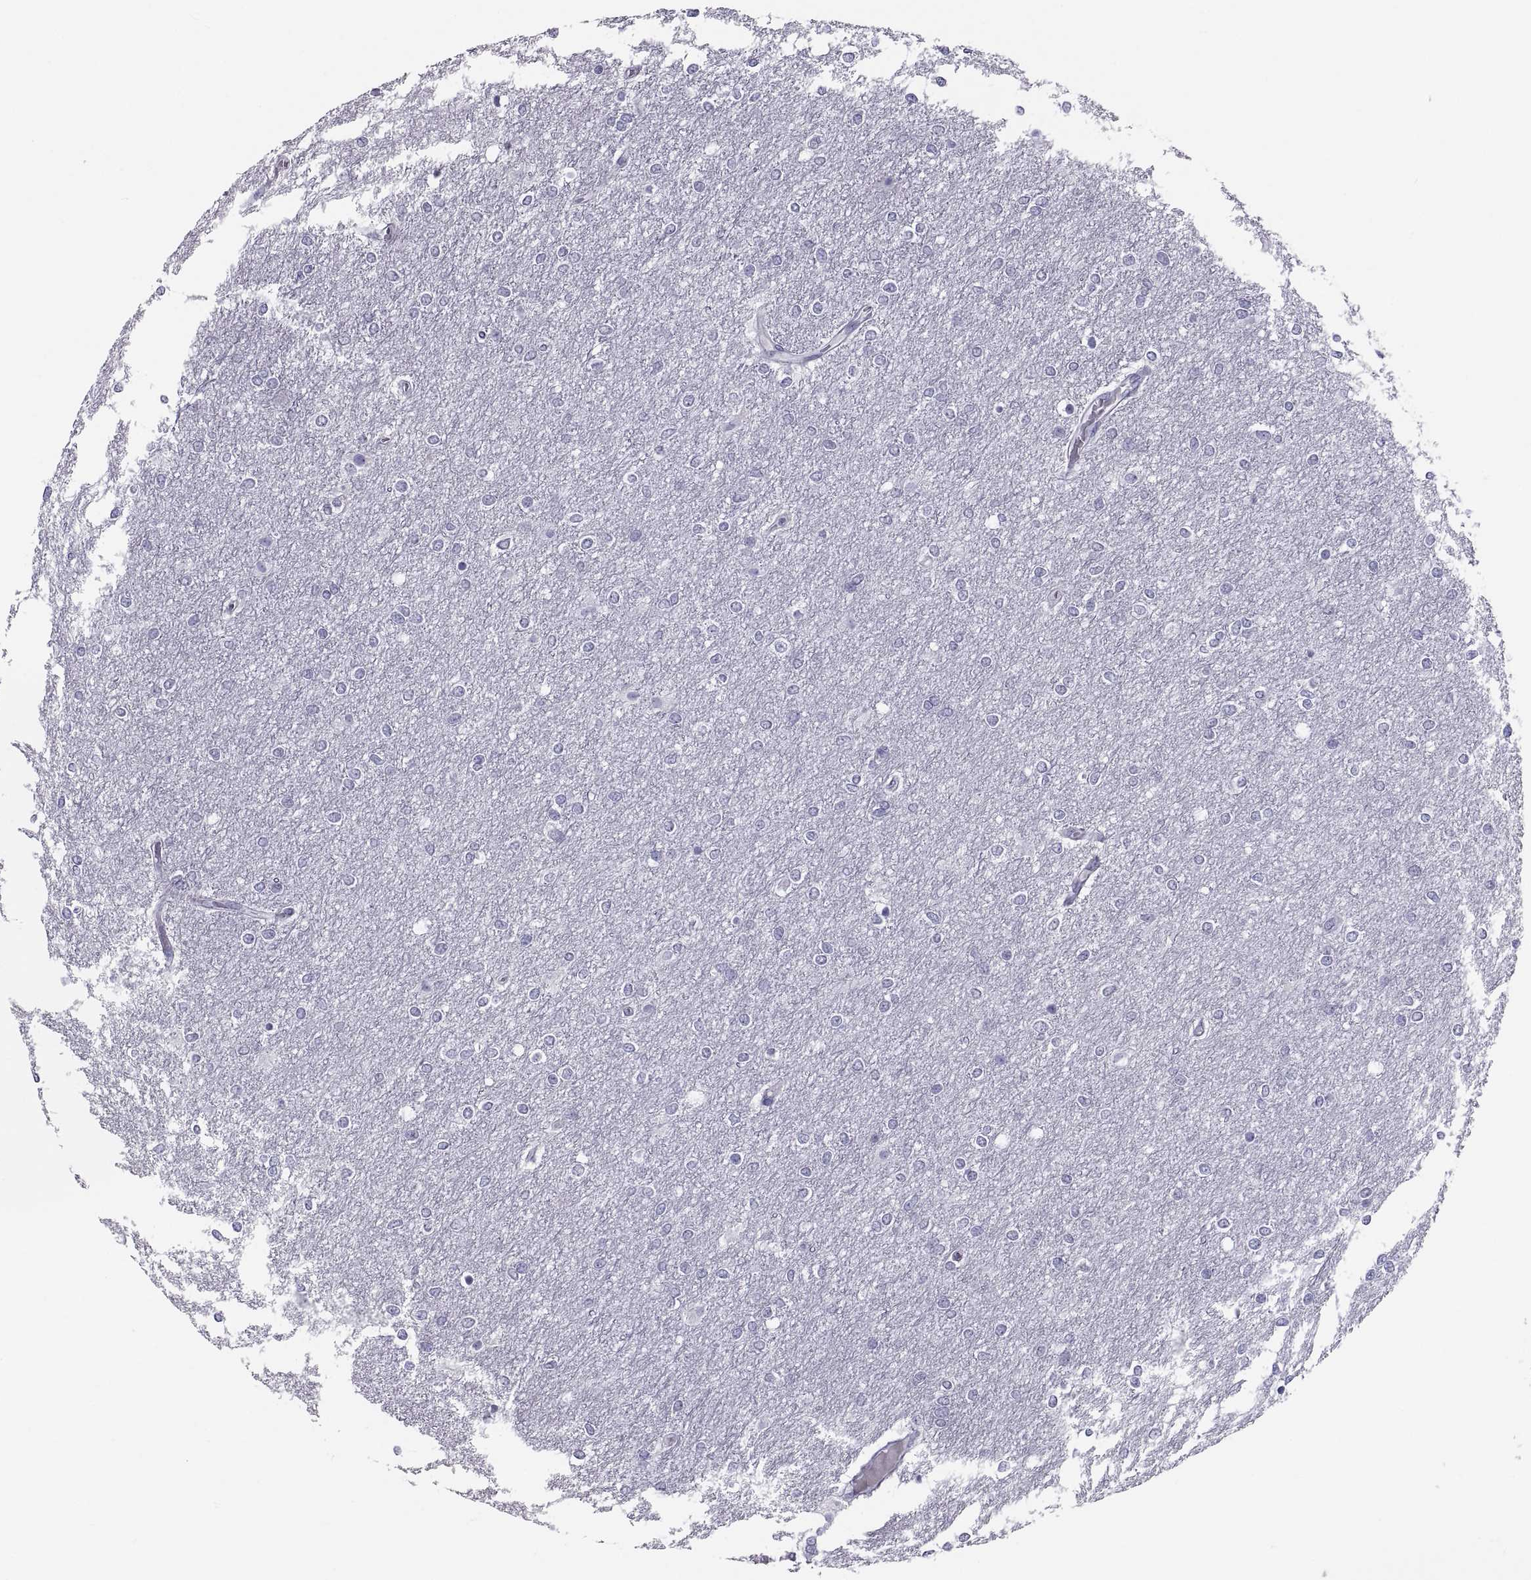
{"staining": {"intensity": "negative", "quantity": "none", "location": "none"}, "tissue": "glioma", "cell_type": "Tumor cells", "image_type": "cancer", "snomed": [{"axis": "morphology", "description": "Glioma, malignant, High grade"}, {"axis": "topography", "description": "Brain"}], "caption": "Tumor cells are negative for protein expression in human malignant glioma (high-grade).", "gene": "CRISP1", "patient": {"sex": "female", "age": 61}}